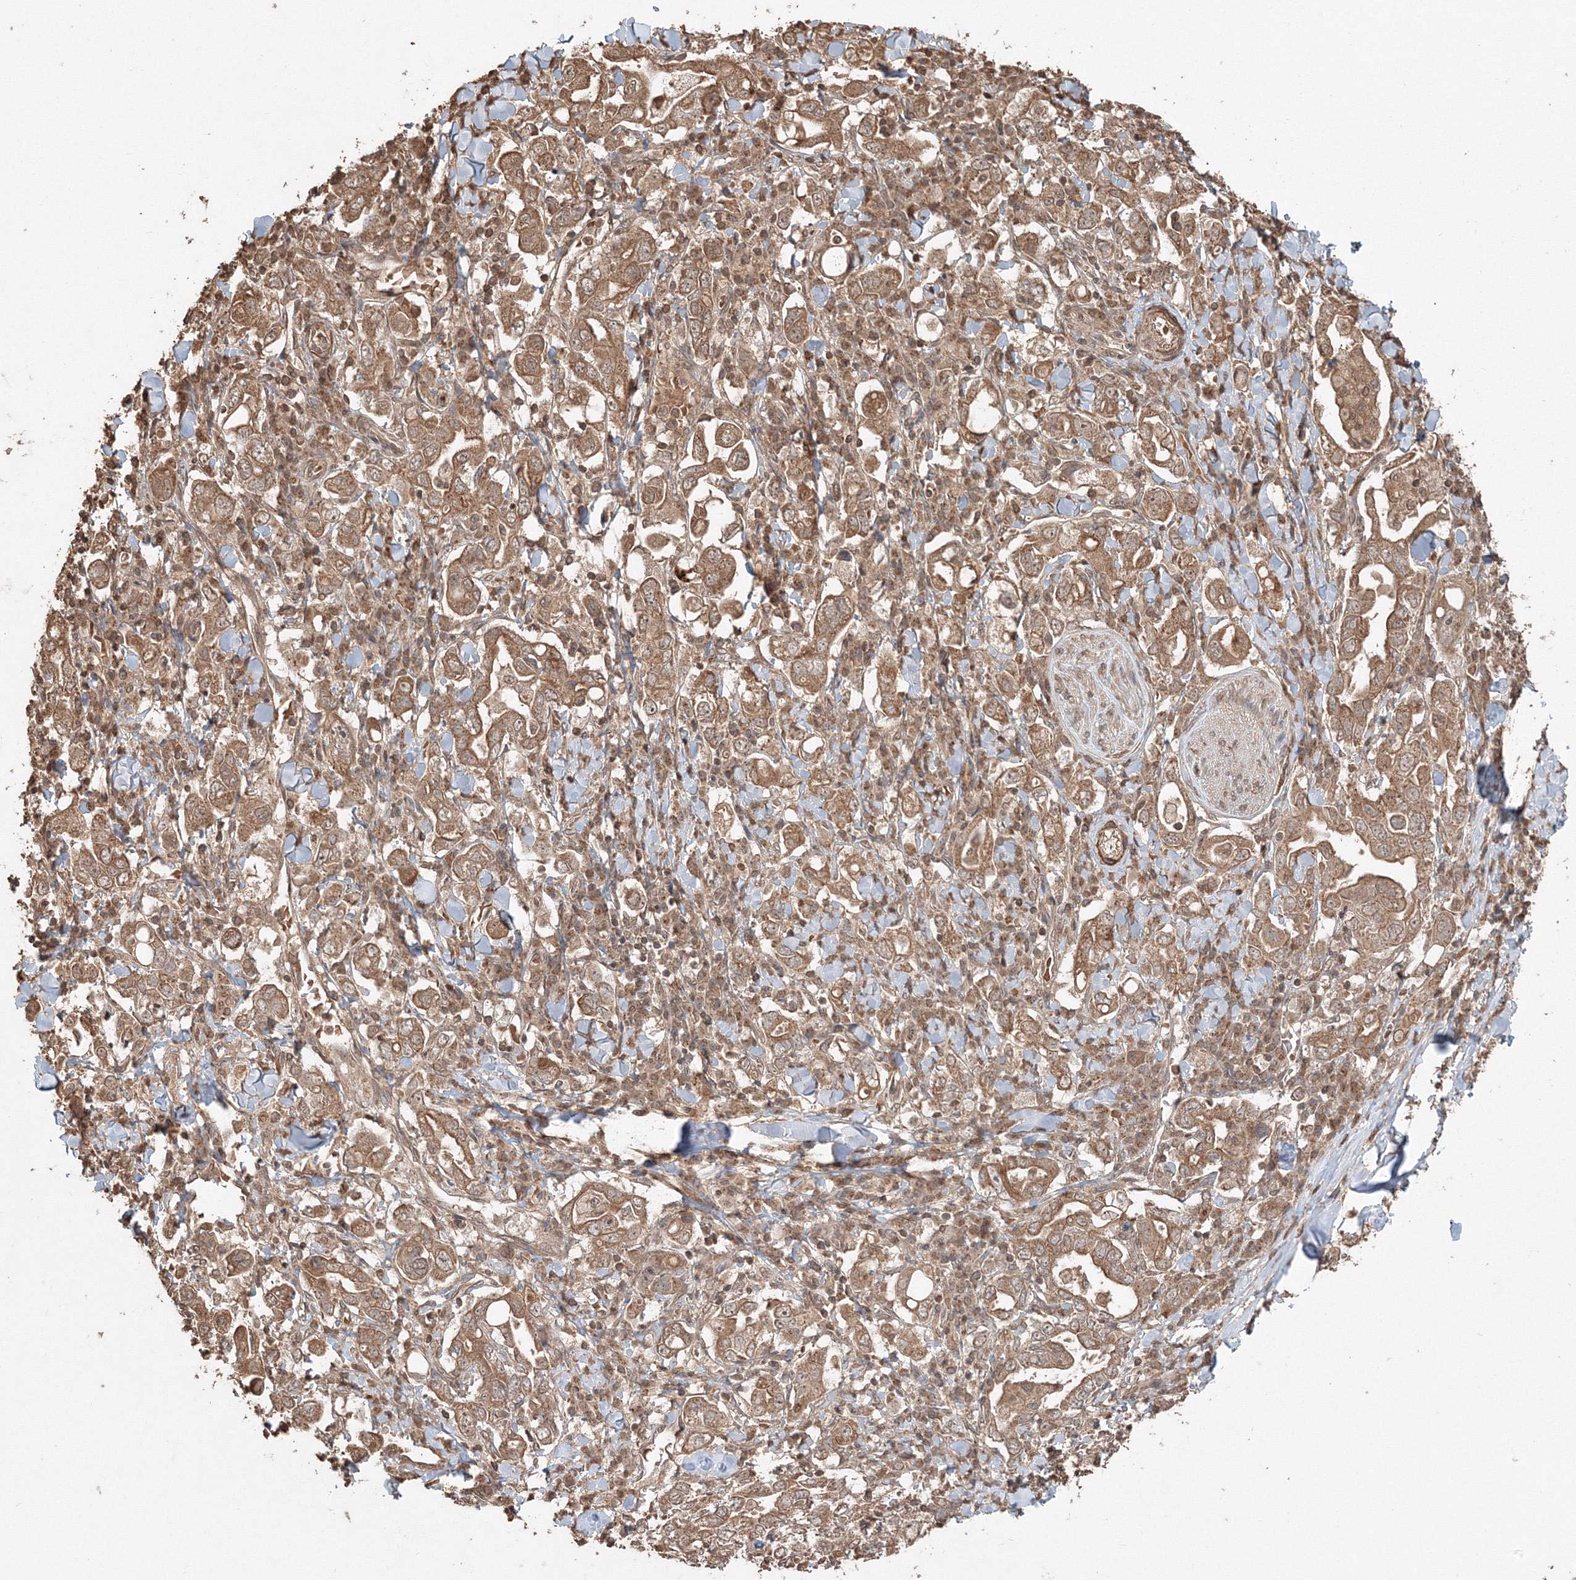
{"staining": {"intensity": "moderate", "quantity": ">75%", "location": "cytoplasmic/membranous"}, "tissue": "stomach cancer", "cell_type": "Tumor cells", "image_type": "cancer", "snomed": [{"axis": "morphology", "description": "Adenocarcinoma, NOS"}, {"axis": "topography", "description": "Stomach, upper"}], "caption": "IHC staining of adenocarcinoma (stomach), which displays medium levels of moderate cytoplasmic/membranous positivity in approximately >75% of tumor cells indicating moderate cytoplasmic/membranous protein positivity. The staining was performed using DAB (brown) for protein detection and nuclei were counterstained in hematoxylin (blue).", "gene": "CCDC122", "patient": {"sex": "male", "age": 62}}